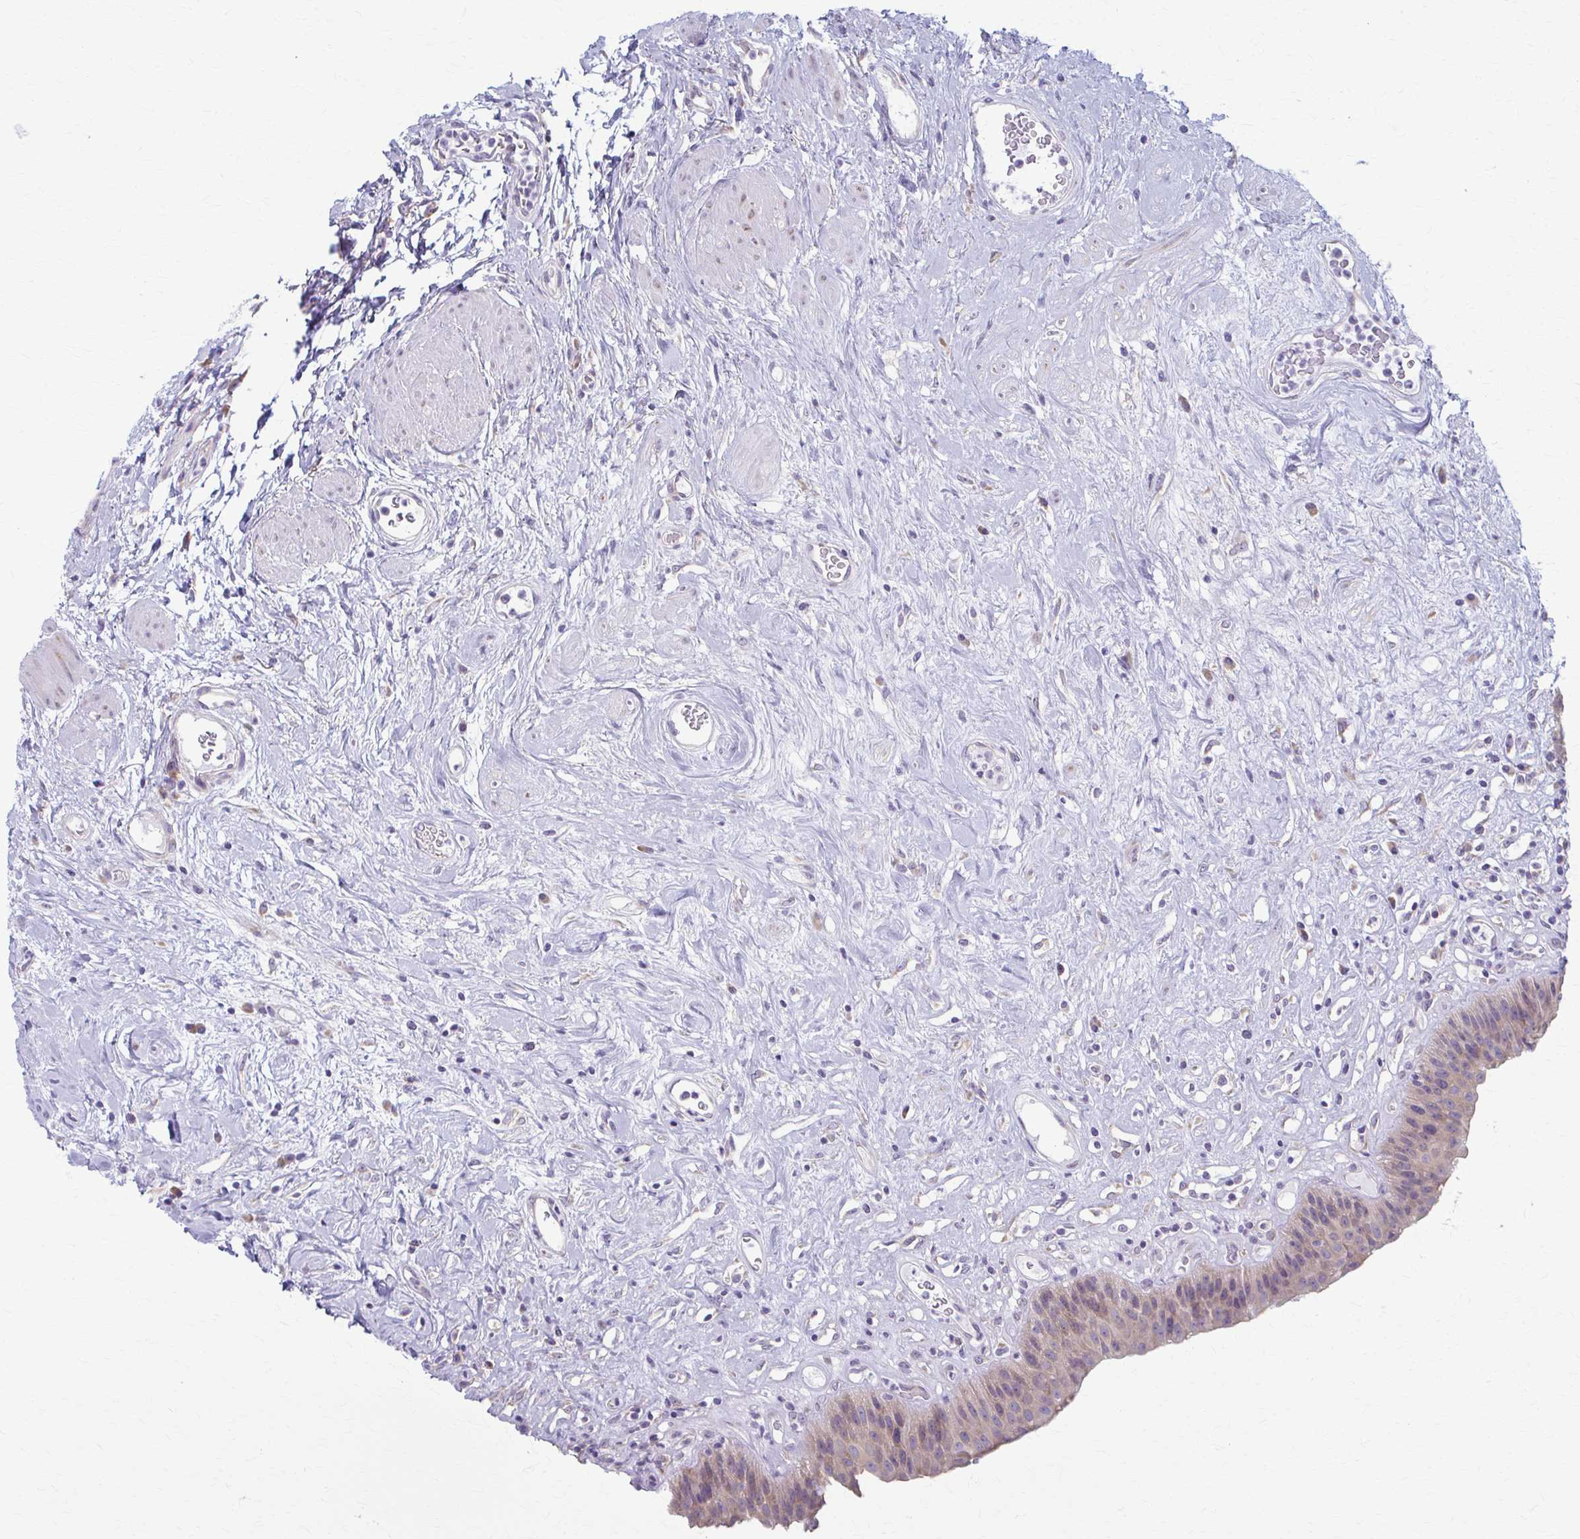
{"staining": {"intensity": "weak", "quantity": "25%-75%", "location": "cytoplasmic/membranous"}, "tissue": "urinary bladder", "cell_type": "Urothelial cells", "image_type": "normal", "snomed": [{"axis": "morphology", "description": "Normal tissue, NOS"}, {"axis": "topography", "description": "Urinary bladder"}], "caption": "Urinary bladder stained with IHC demonstrates weak cytoplasmic/membranous positivity in about 25%-75% of urothelial cells. The protein is shown in brown color, while the nuclei are stained blue.", "gene": "PRKRA", "patient": {"sex": "female", "age": 56}}